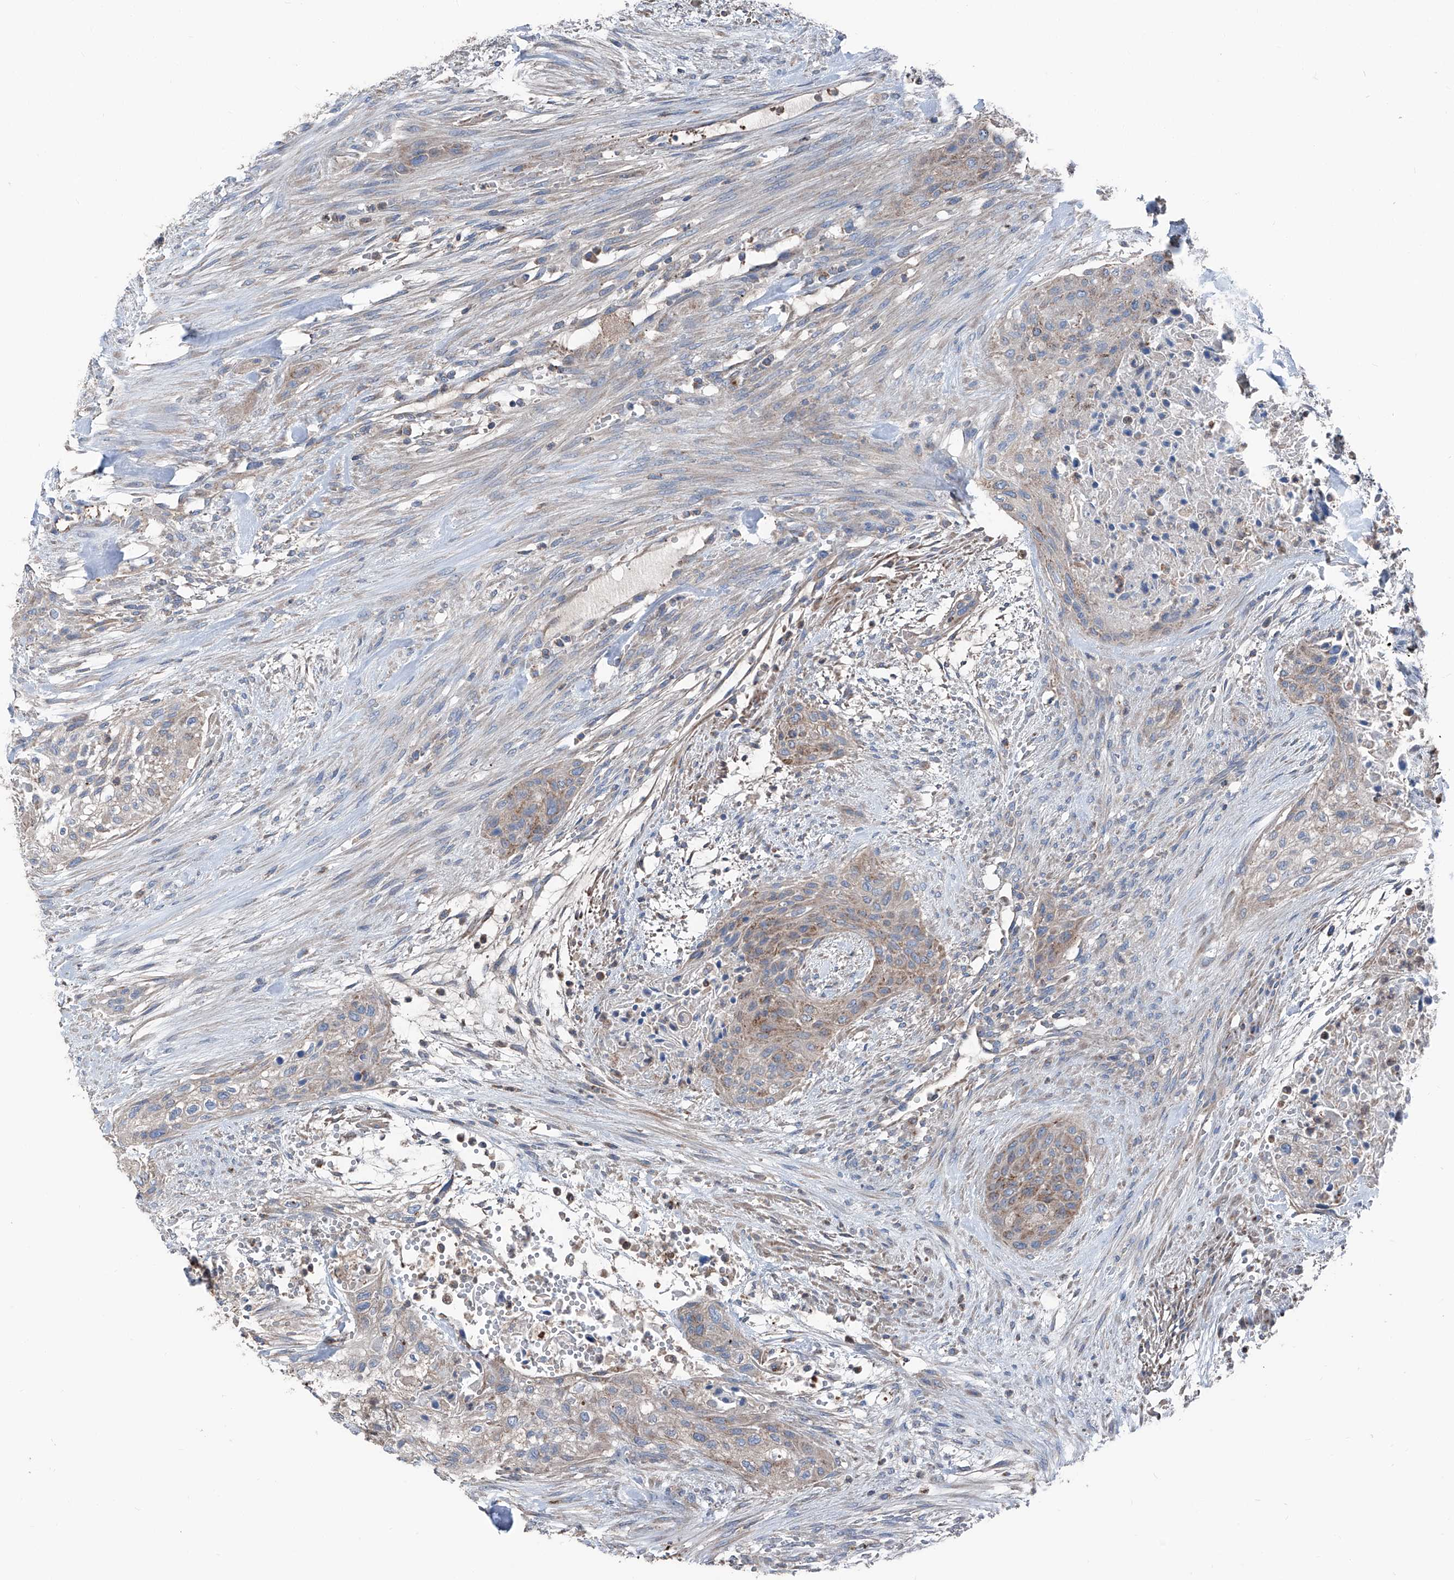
{"staining": {"intensity": "weak", "quantity": ">75%", "location": "cytoplasmic/membranous"}, "tissue": "urothelial cancer", "cell_type": "Tumor cells", "image_type": "cancer", "snomed": [{"axis": "morphology", "description": "Urothelial carcinoma, High grade"}, {"axis": "topography", "description": "Urinary bladder"}], "caption": "High-power microscopy captured an immunohistochemistry (IHC) photomicrograph of urothelial carcinoma (high-grade), revealing weak cytoplasmic/membranous staining in approximately >75% of tumor cells.", "gene": "GPAT3", "patient": {"sex": "male", "age": 35}}